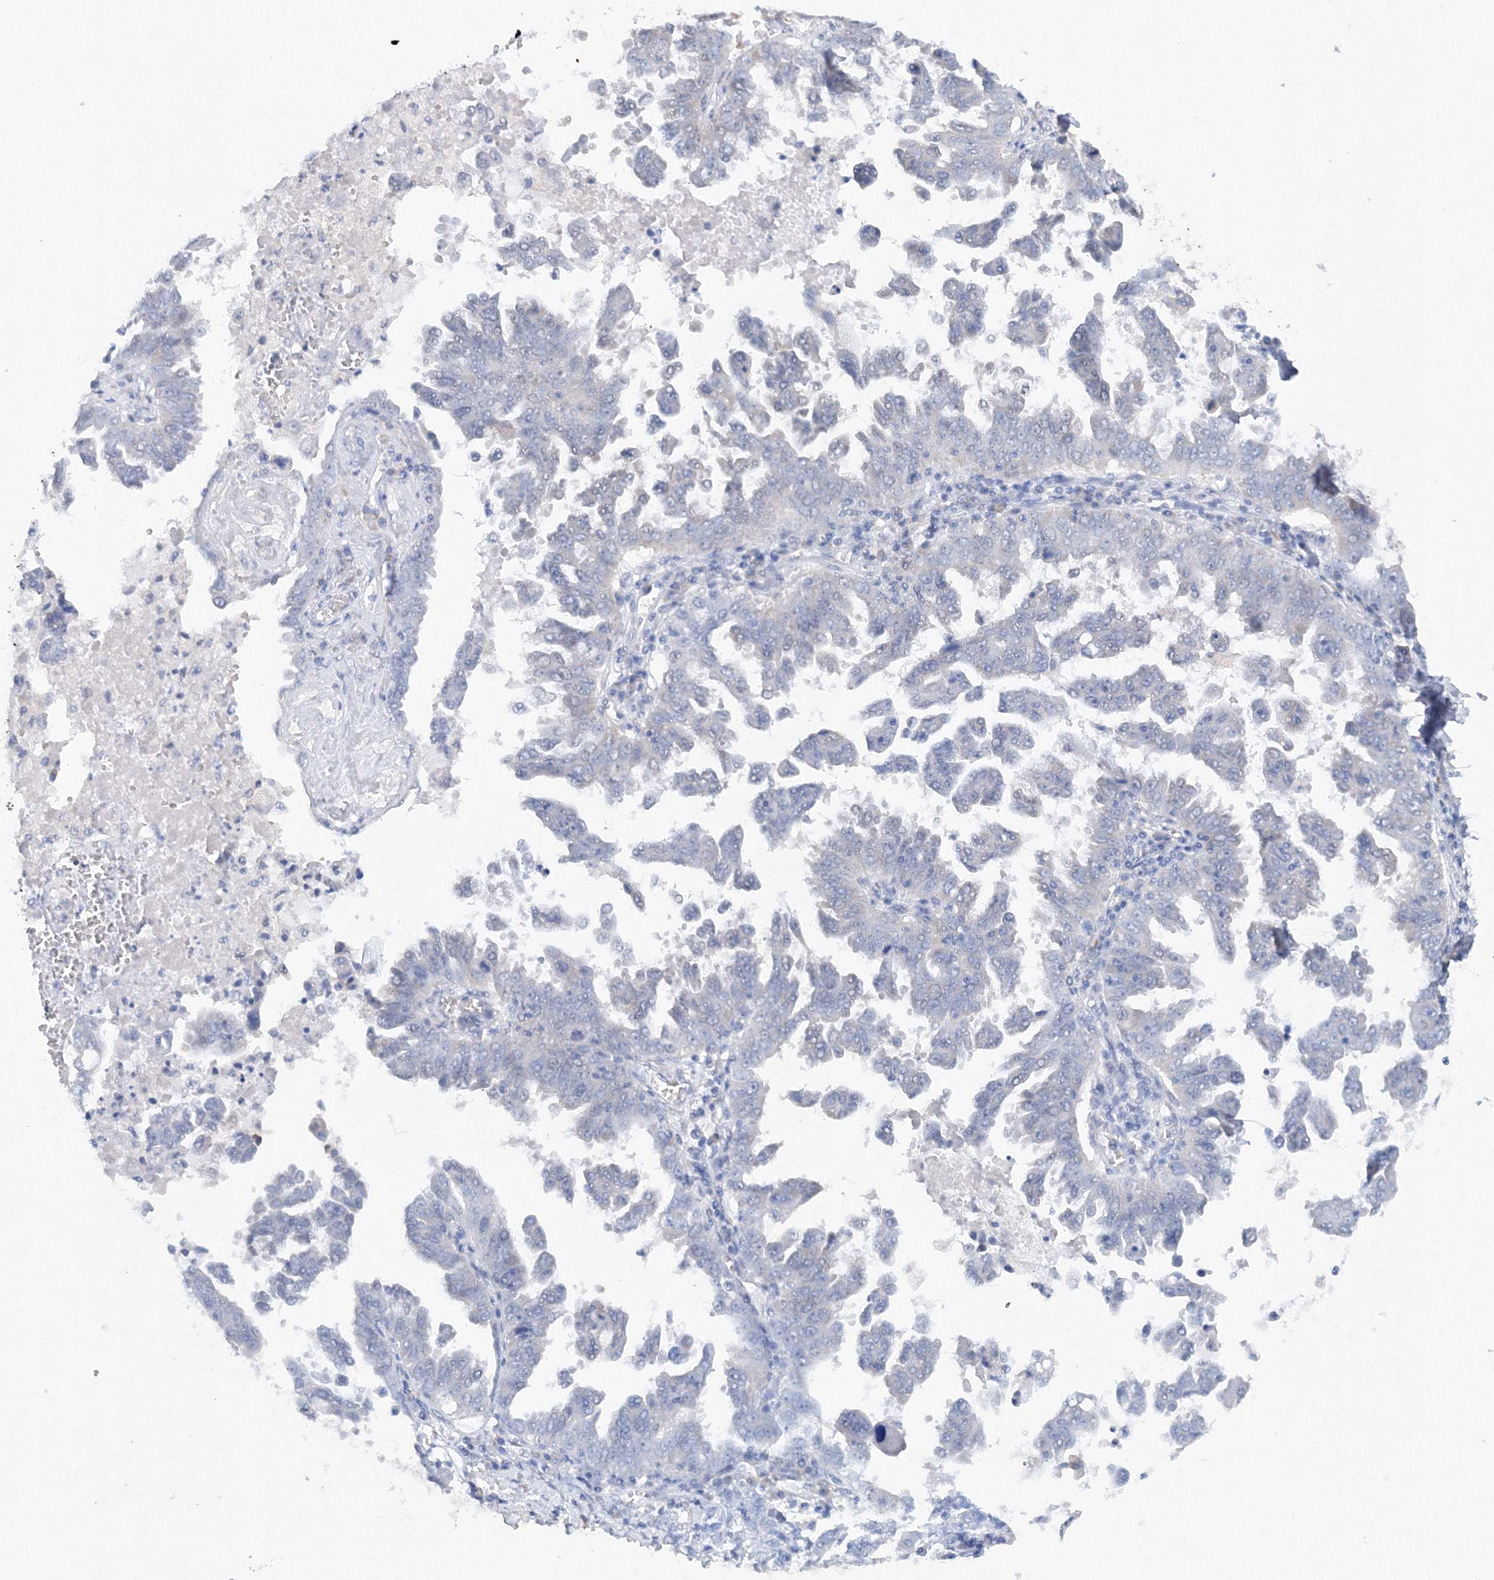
{"staining": {"intensity": "negative", "quantity": "none", "location": "none"}, "tissue": "ovarian cancer", "cell_type": "Tumor cells", "image_type": "cancer", "snomed": [{"axis": "morphology", "description": "Carcinoma, endometroid"}, {"axis": "topography", "description": "Ovary"}], "caption": "Immunohistochemical staining of human endometroid carcinoma (ovarian) exhibits no significant staining in tumor cells.", "gene": "DIS3L2", "patient": {"sex": "female", "age": 62}}